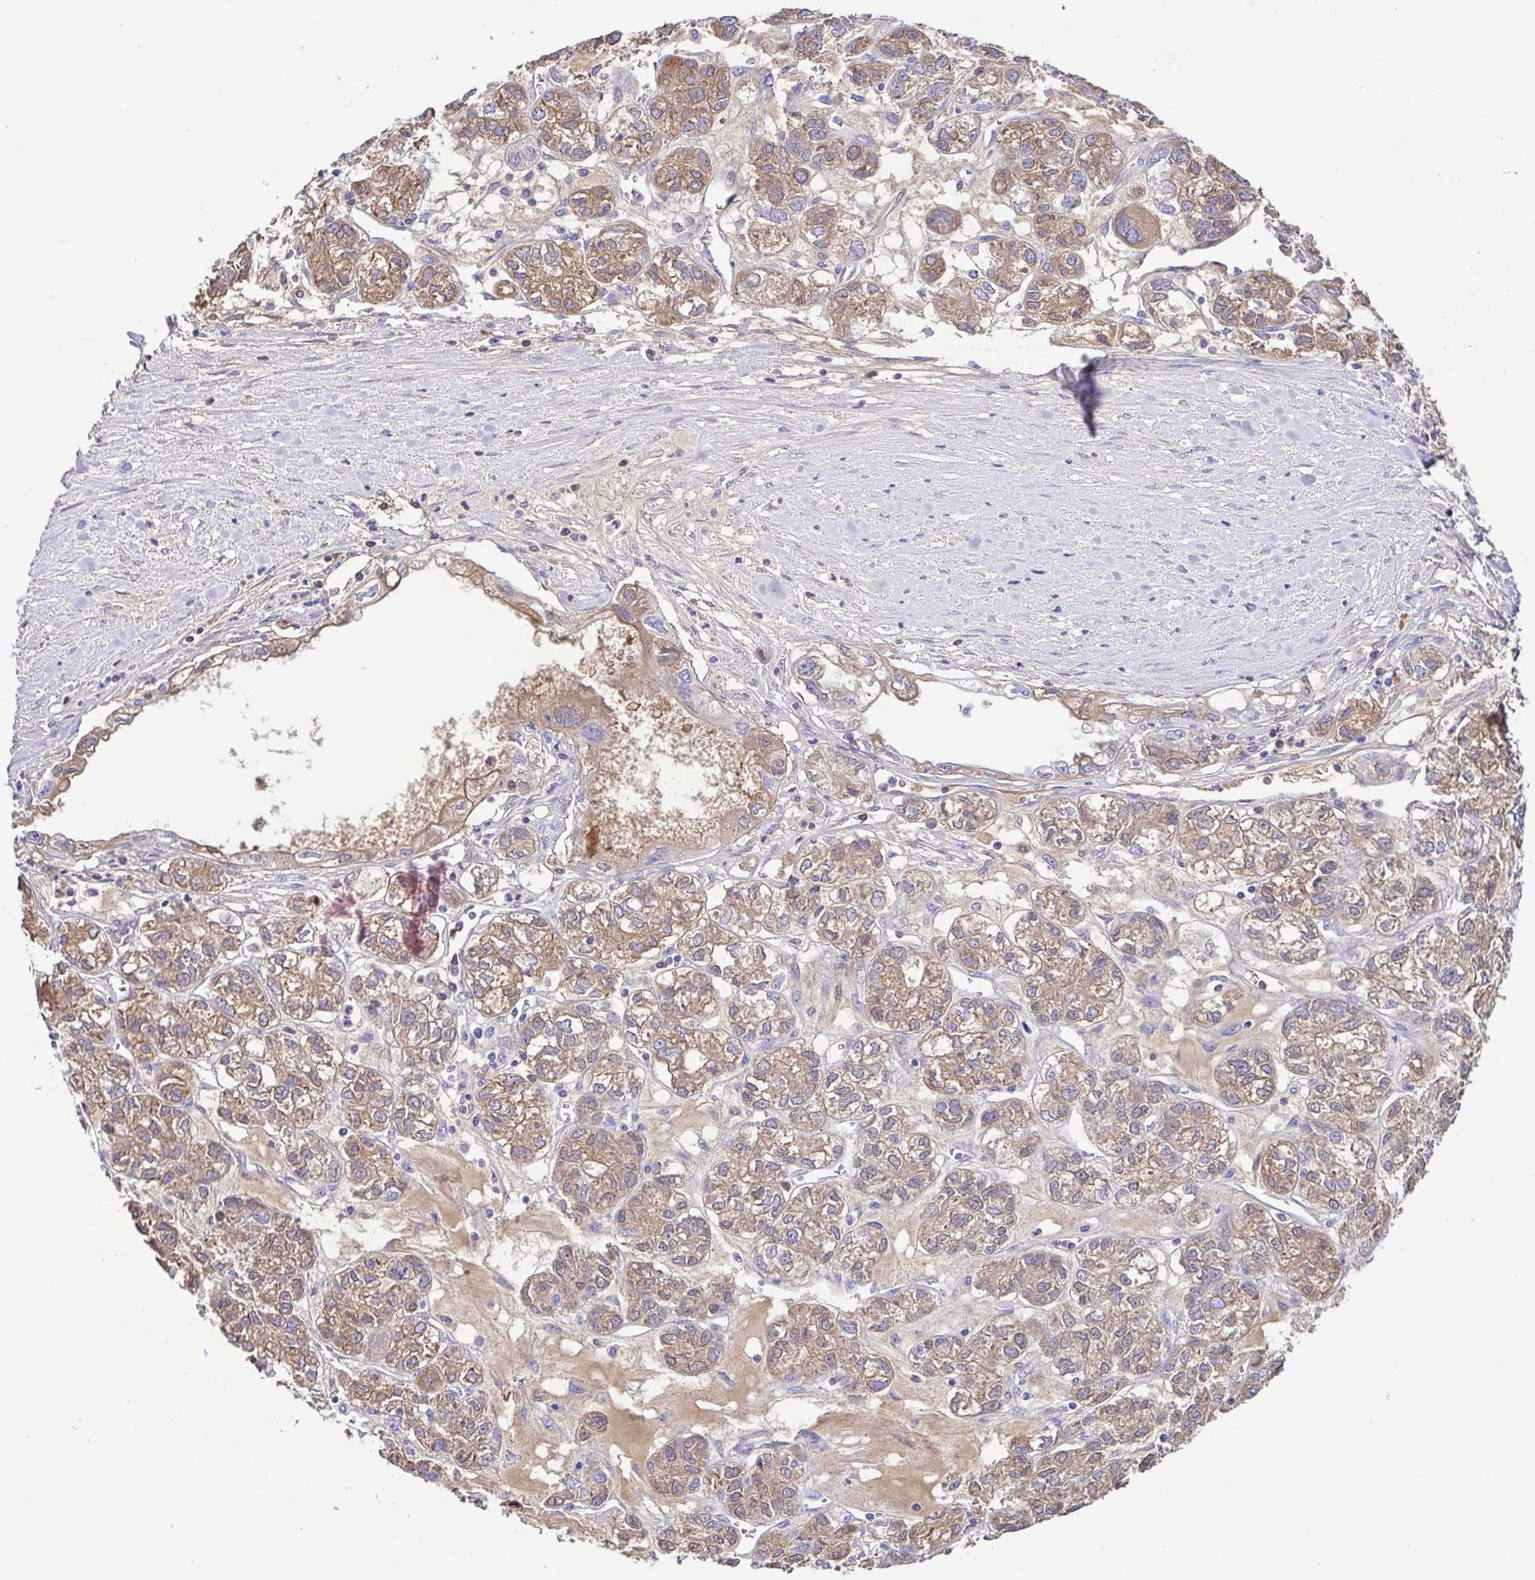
{"staining": {"intensity": "moderate", "quantity": ">75%", "location": "cytoplasmic/membranous,nuclear"}, "tissue": "ovarian cancer", "cell_type": "Tumor cells", "image_type": "cancer", "snomed": [{"axis": "morphology", "description": "Carcinoma, endometroid"}, {"axis": "topography", "description": "Ovary"}], "caption": "Ovarian cancer tissue reveals moderate cytoplasmic/membranous and nuclear expression in about >75% of tumor cells (brown staining indicates protein expression, while blue staining denotes nuclei).", "gene": "IGFL1", "patient": {"sex": "female", "age": 64}}